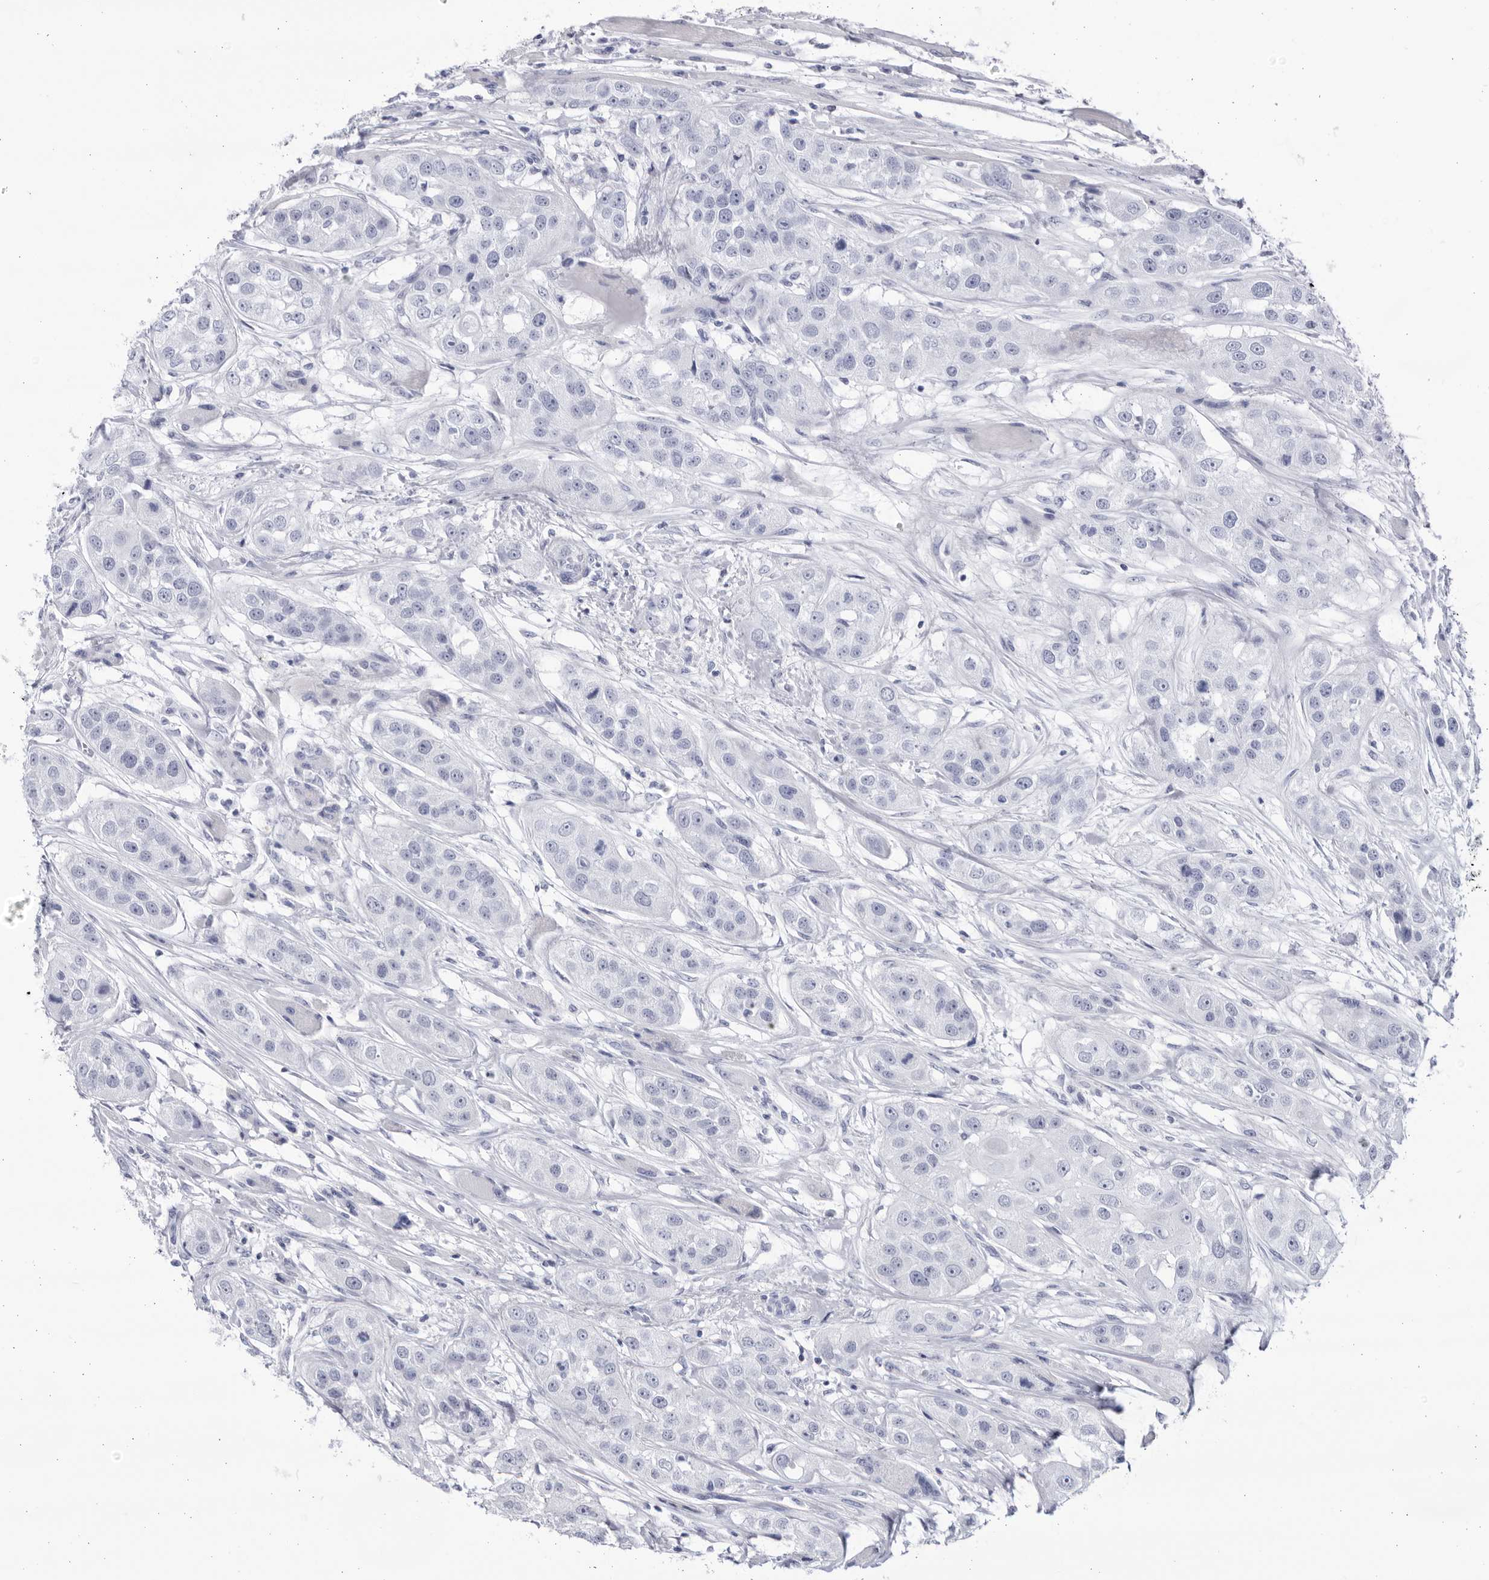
{"staining": {"intensity": "negative", "quantity": "none", "location": "none"}, "tissue": "head and neck cancer", "cell_type": "Tumor cells", "image_type": "cancer", "snomed": [{"axis": "morphology", "description": "Normal tissue, NOS"}, {"axis": "morphology", "description": "Squamous cell carcinoma, NOS"}, {"axis": "topography", "description": "Skeletal muscle"}, {"axis": "topography", "description": "Head-Neck"}], "caption": "Immunohistochemistry photomicrograph of neoplastic tissue: human head and neck squamous cell carcinoma stained with DAB (3,3'-diaminobenzidine) demonstrates no significant protein staining in tumor cells.", "gene": "CCDC181", "patient": {"sex": "male", "age": 51}}